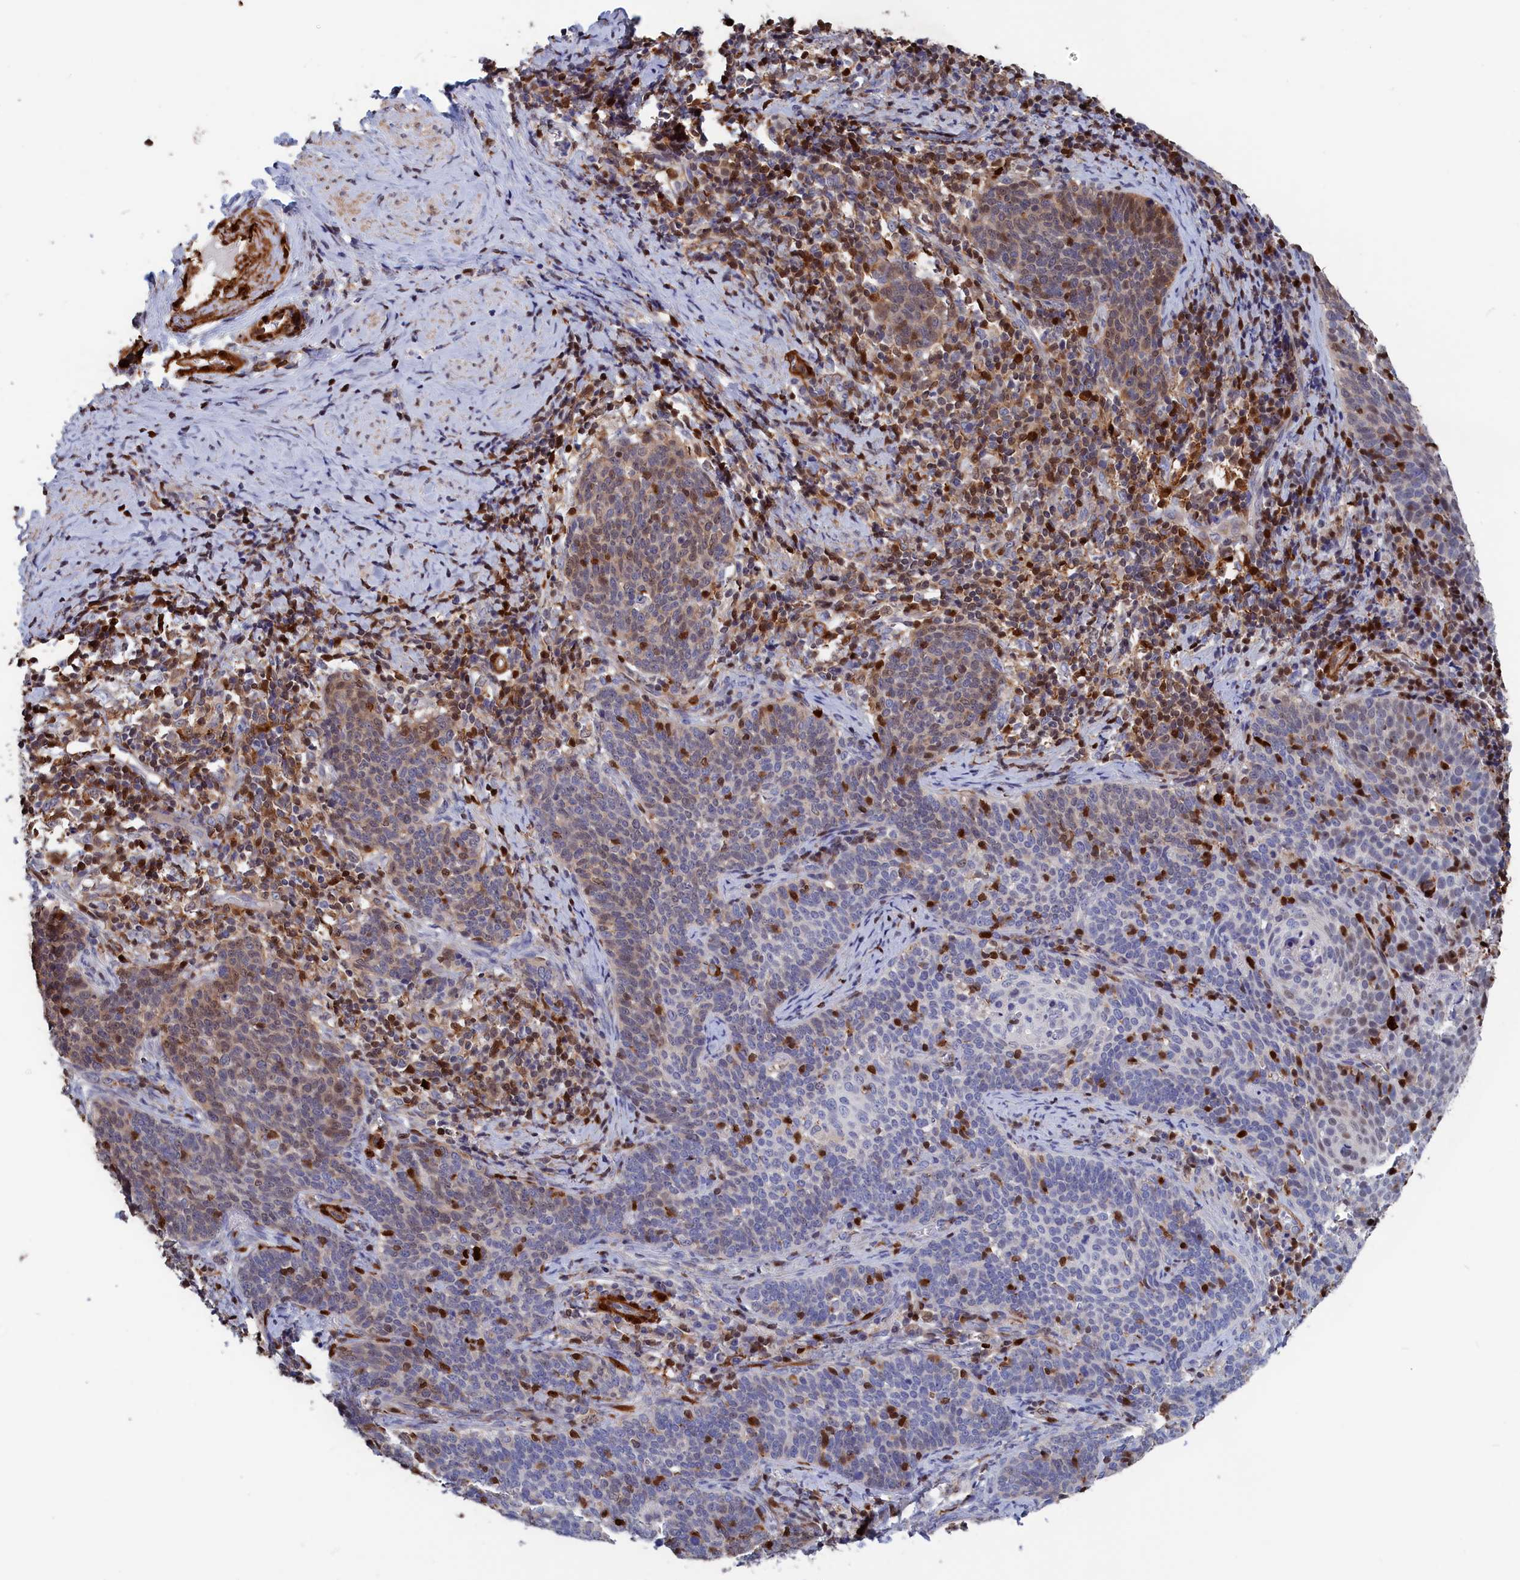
{"staining": {"intensity": "moderate", "quantity": "<25%", "location": "nuclear"}, "tissue": "cervical cancer", "cell_type": "Tumor cells", "image_type": "cancer", "snomed": [{"axis": "morphology", "description": "Normal tissue, NOS"}, {"axis": "morphology", "description": "Squamous cell carcinoma, NOS"}, {"axis": "topography", "description": "Cervix"}], "caption": "About <25% of tumor cells in human cervical squamous cell carcinoma demonstrate moderate nuclear protein expression as visualized by brown immunohistochemical staining.", "gene": "CRIP1", "patient": {"sex": "female", "age": 39}}